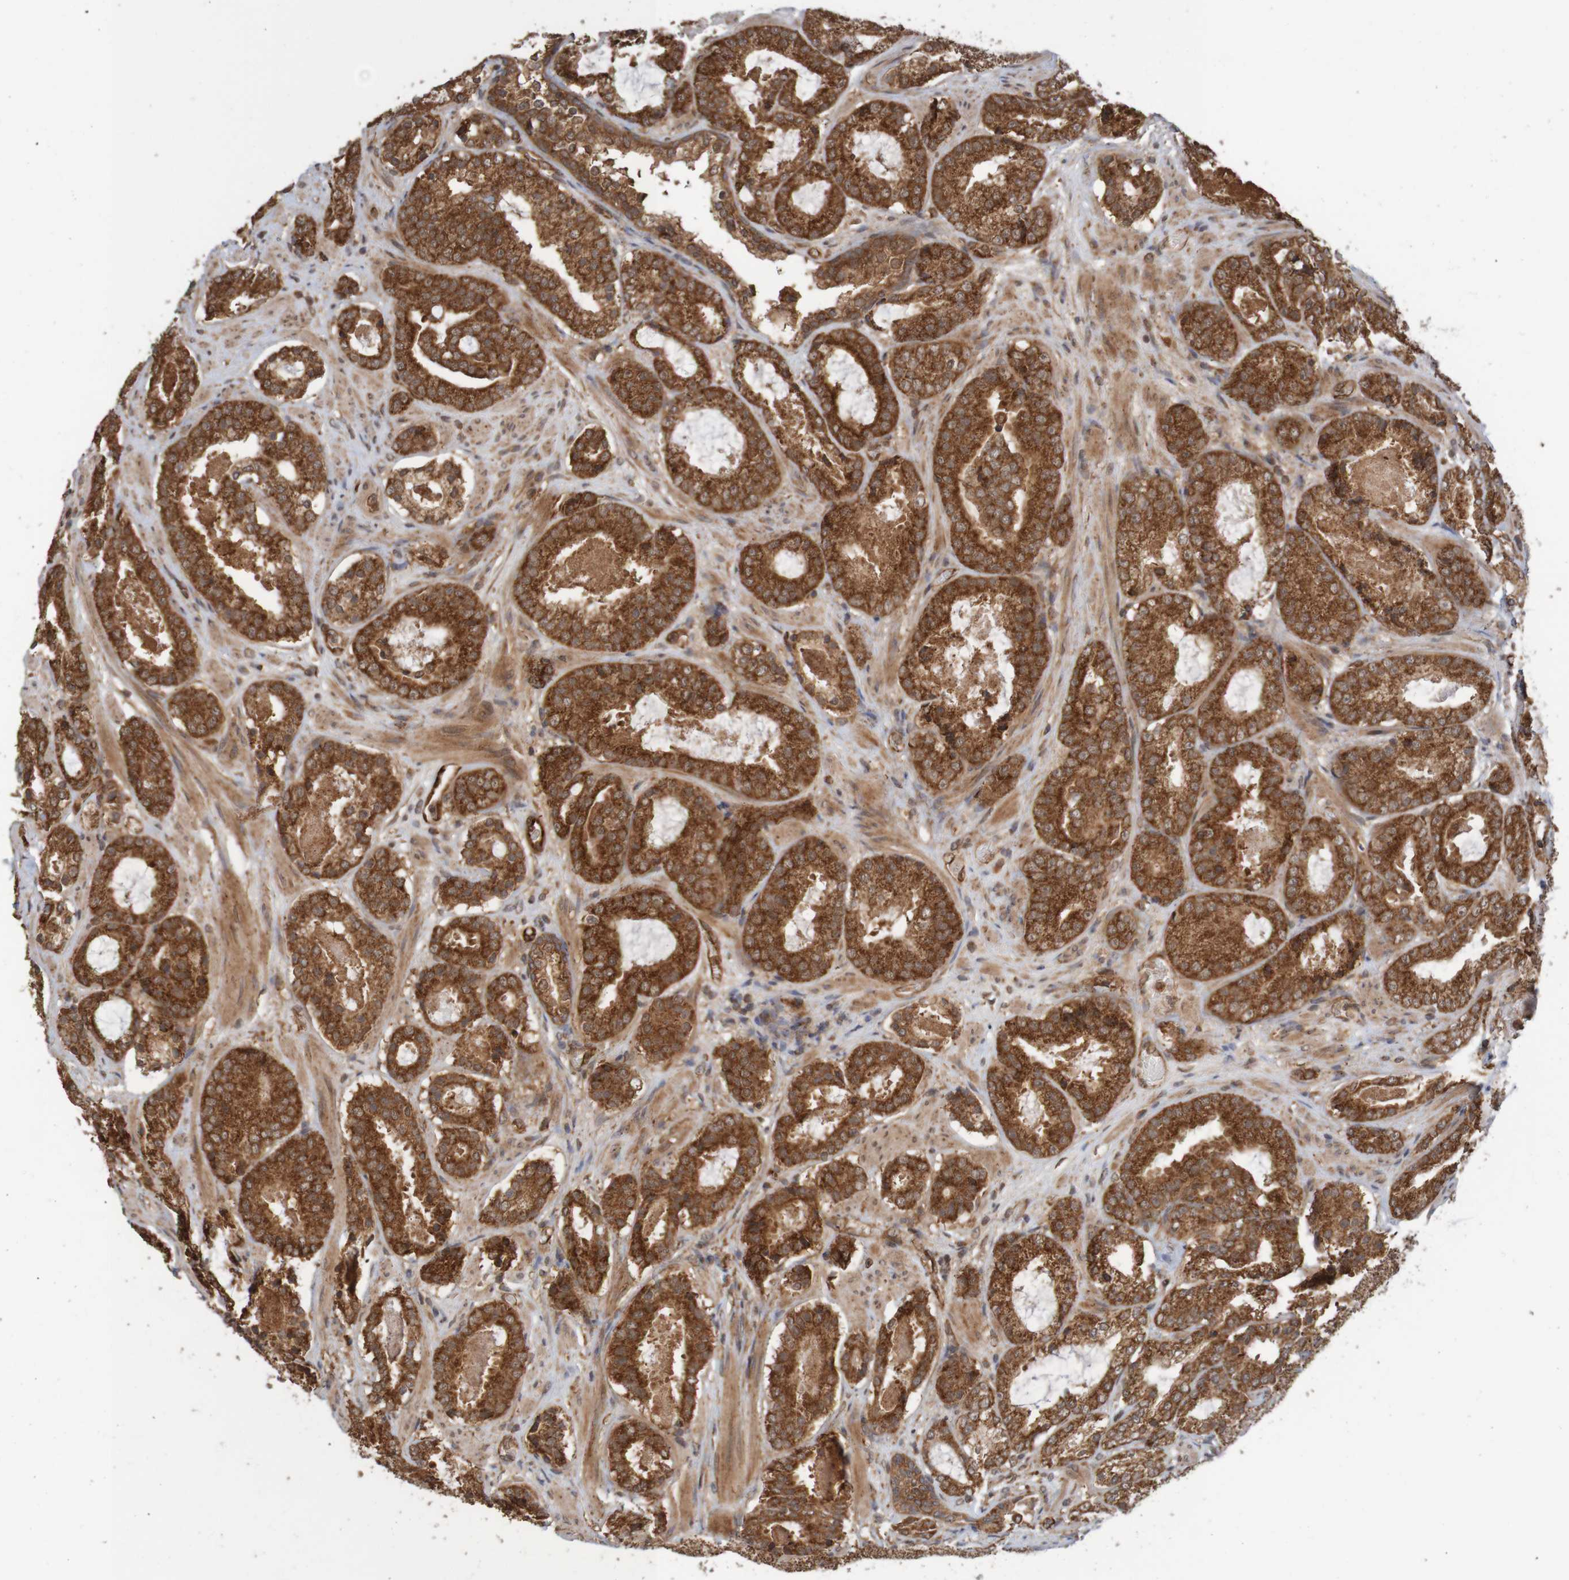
{"staining": {"intensity": "strong", "quantity": ">75%", "location": "cytoplasmic/membranous"}, "tissue": "prostate cancer", "cell_type": "Tumor cells", "image_type": "cancer", "snomed": [{"axis": "morphology", "description": "Adenocarcinoma, Low grade"}, {"axis": "topography", "description": "Prostate"}], "caption": "This is an image of IHC staining of low-grade adenocarcinoma (prostate), which shows strong staining in the cytoplasmic/membranous of tumor cells.", "gene": "MRPL52", "patient": {"sex": "male", "age": 69}}